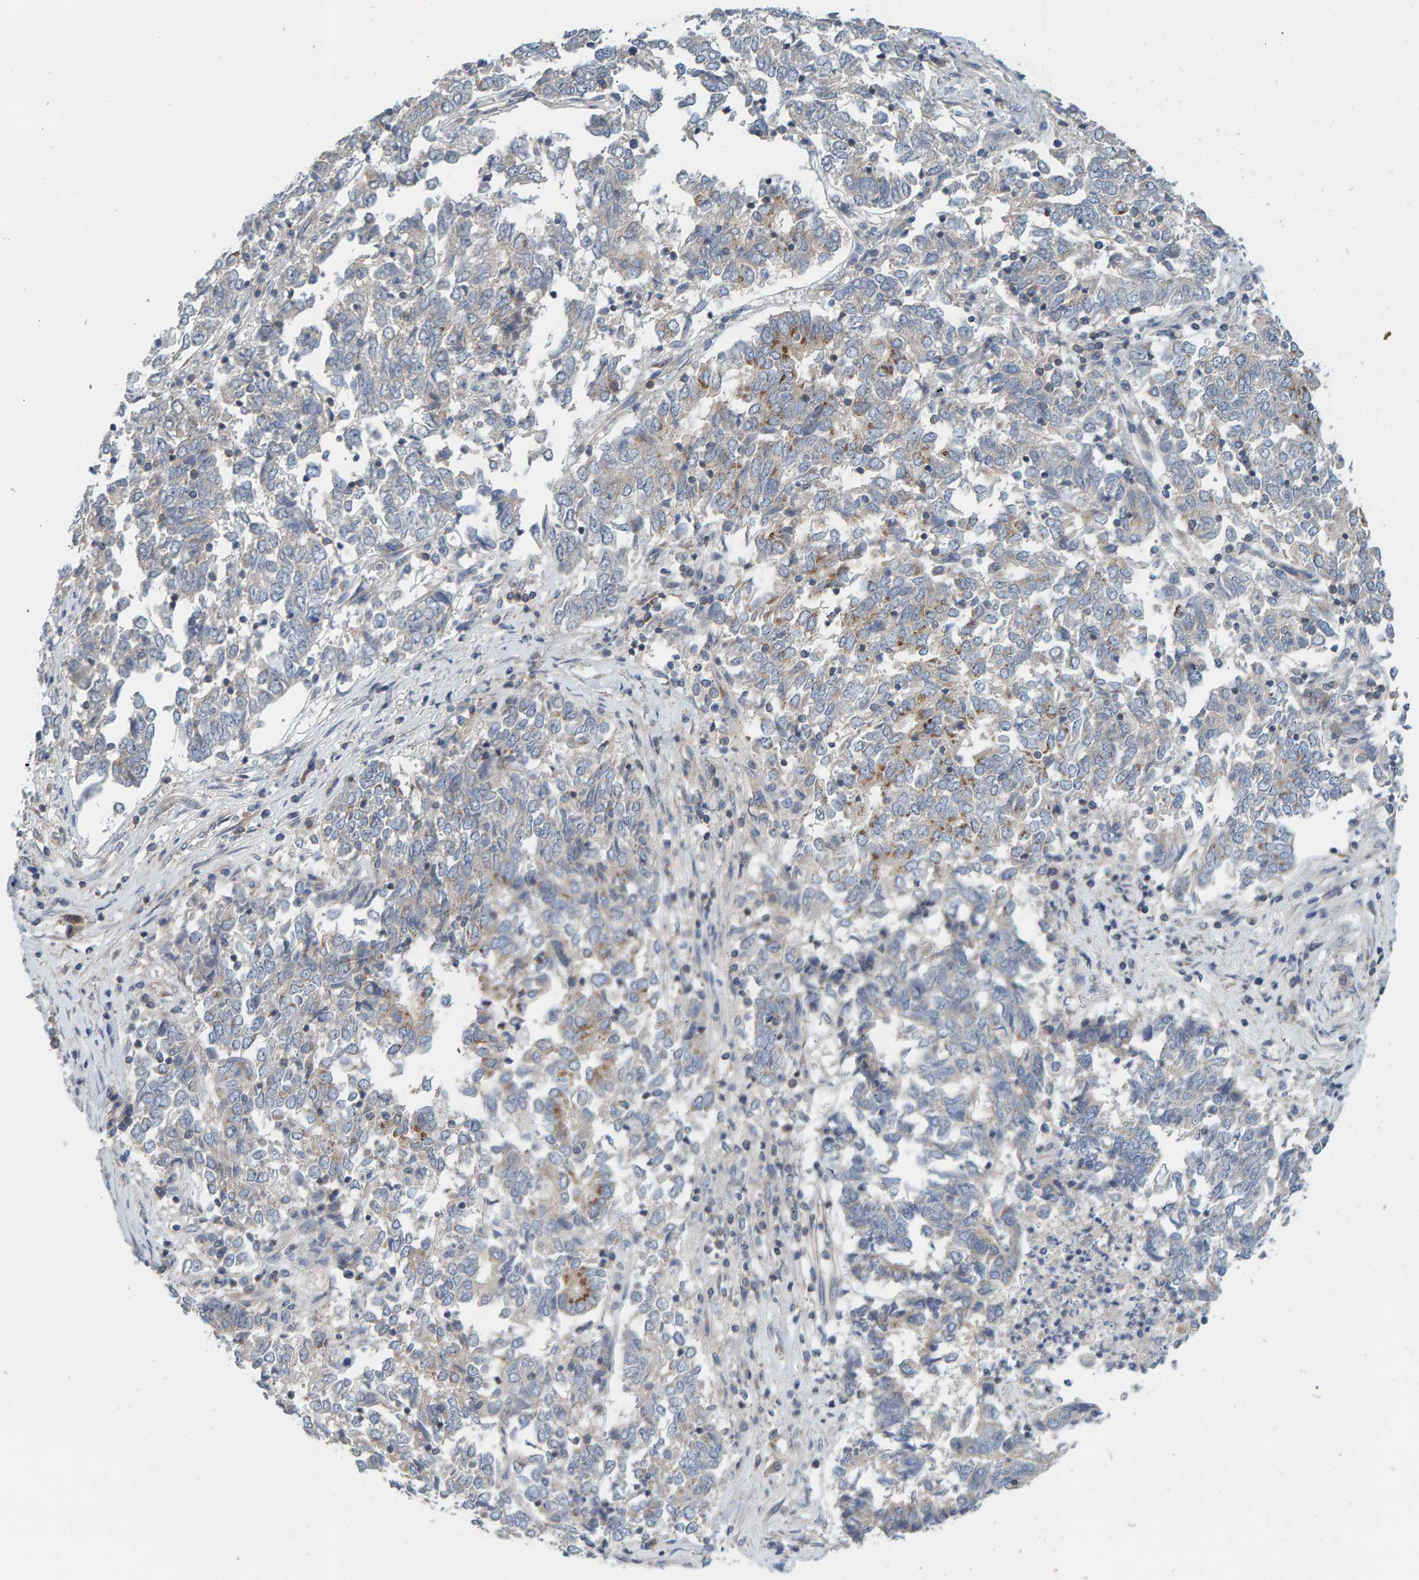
{"staining": {"intensity": "moderate", "quantity": "<25%", "location": "cytoplasmic/membranous"}, "tissue": "endometrial cancer", "cell_type": "Tumor cells", "image_type": "cancer", "snomed": [{"axis": "morphology", "description": "Adenocarcinoma, NOS"}, {"axis": "topography", "description": "Endometrium"}], "caption": "Immunohistochemistry image of adenocarcinoma (endometrial) stained for a protein (brown), which displays low levels of moderate cytoplasmic/membranous staining in approximately <25% of tumor cells.", "gene": "CCM2", "patient": {"sex": "female", "age": 80}}